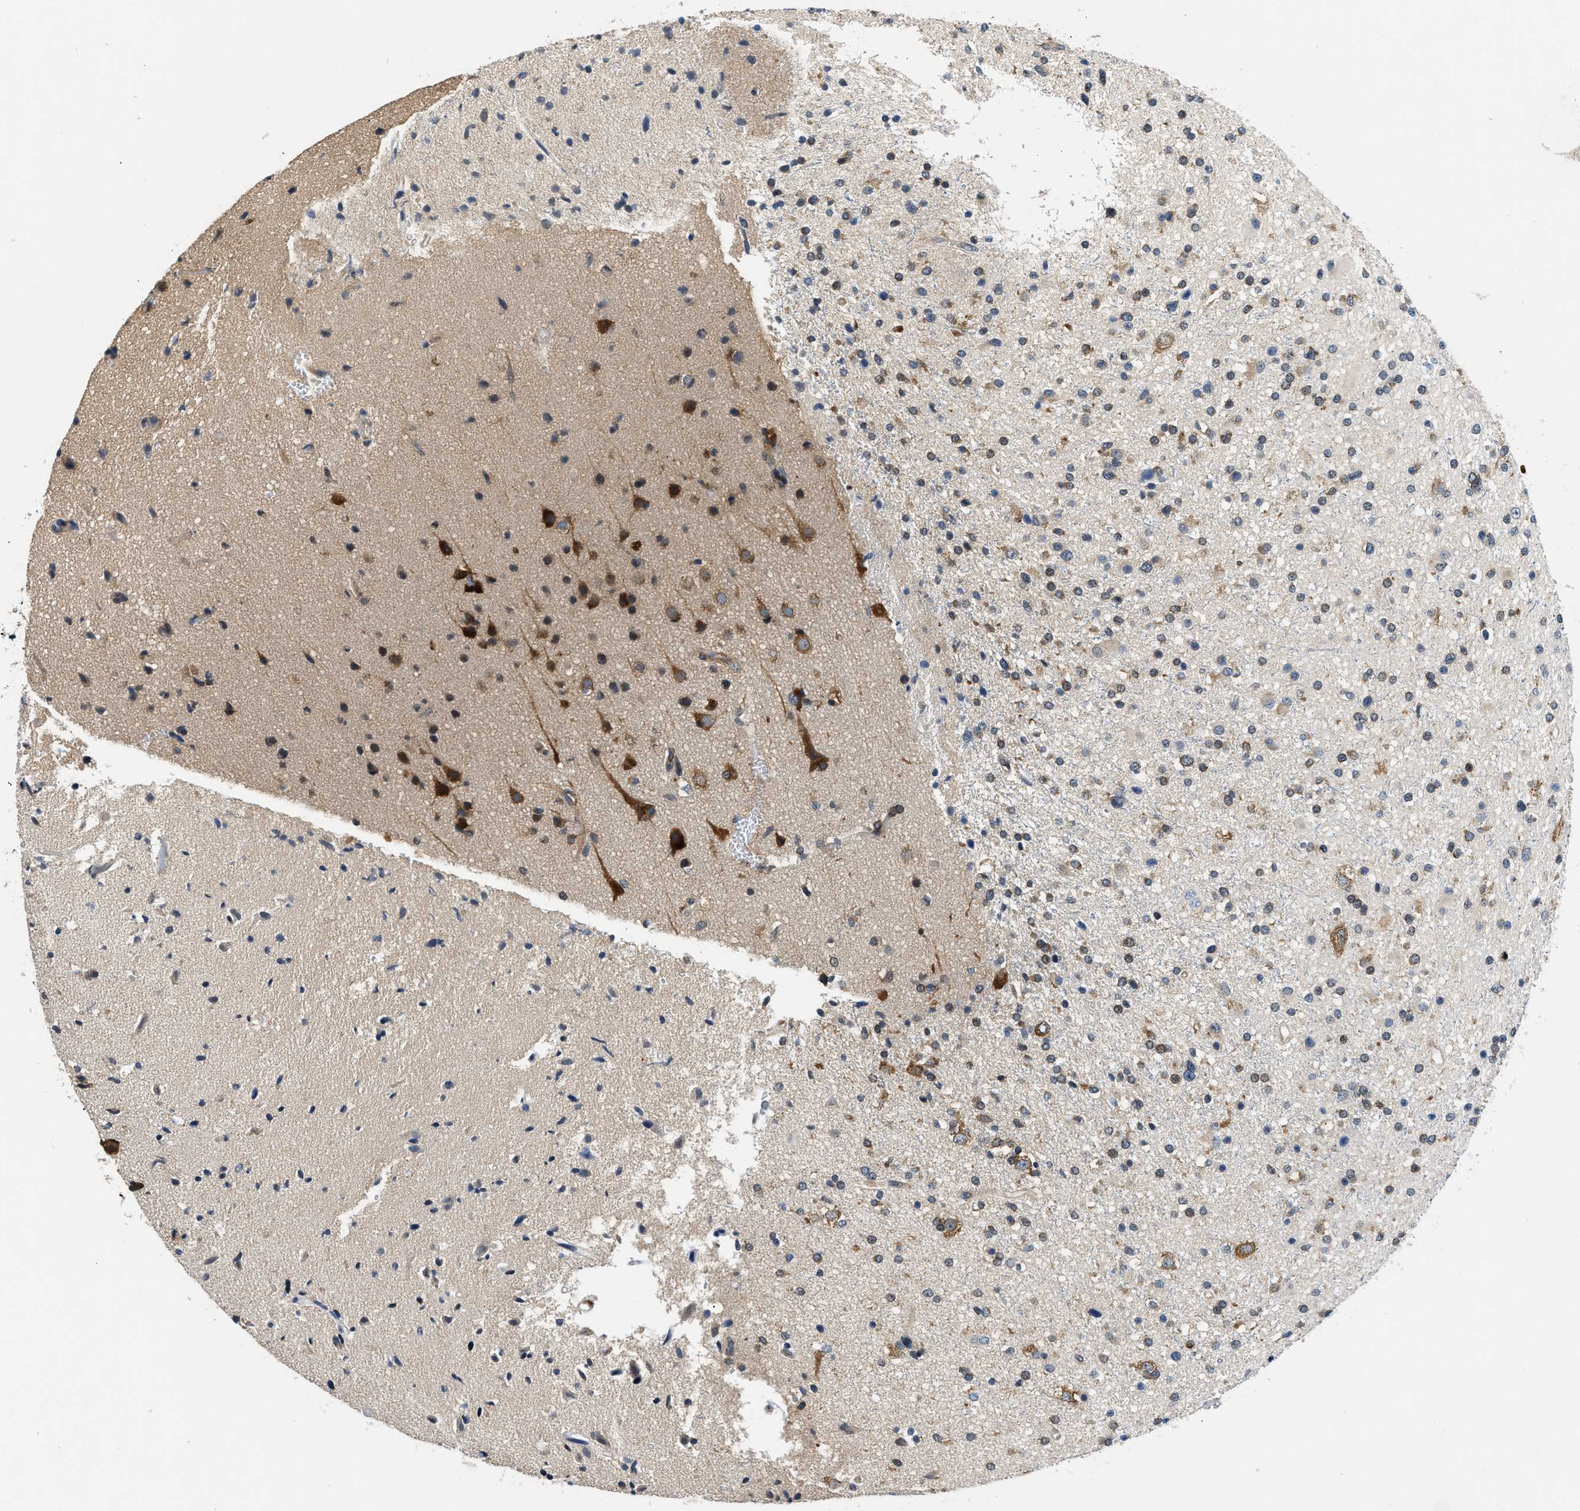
{"staining": {"intensity": "weak", "quantity": "25%-75%", "location": "cytoplasmic/membranous"}, "tissue": "glioma", "cell_type": "Tumor cells", "image_type": "cancer", "snomed": [{"axis": "morphology", "description": "Glioma, malignant, High grade"}, {"axis": "topography", "description": "Brain"}], "caption": "Weak cytoplasmic/membranous expression is identified in approximately 25%-75% of tumor cells in malignant glioma (high-grade).", "gene": "PA2G4", "patient": {"sex": "male", "age": 33}}